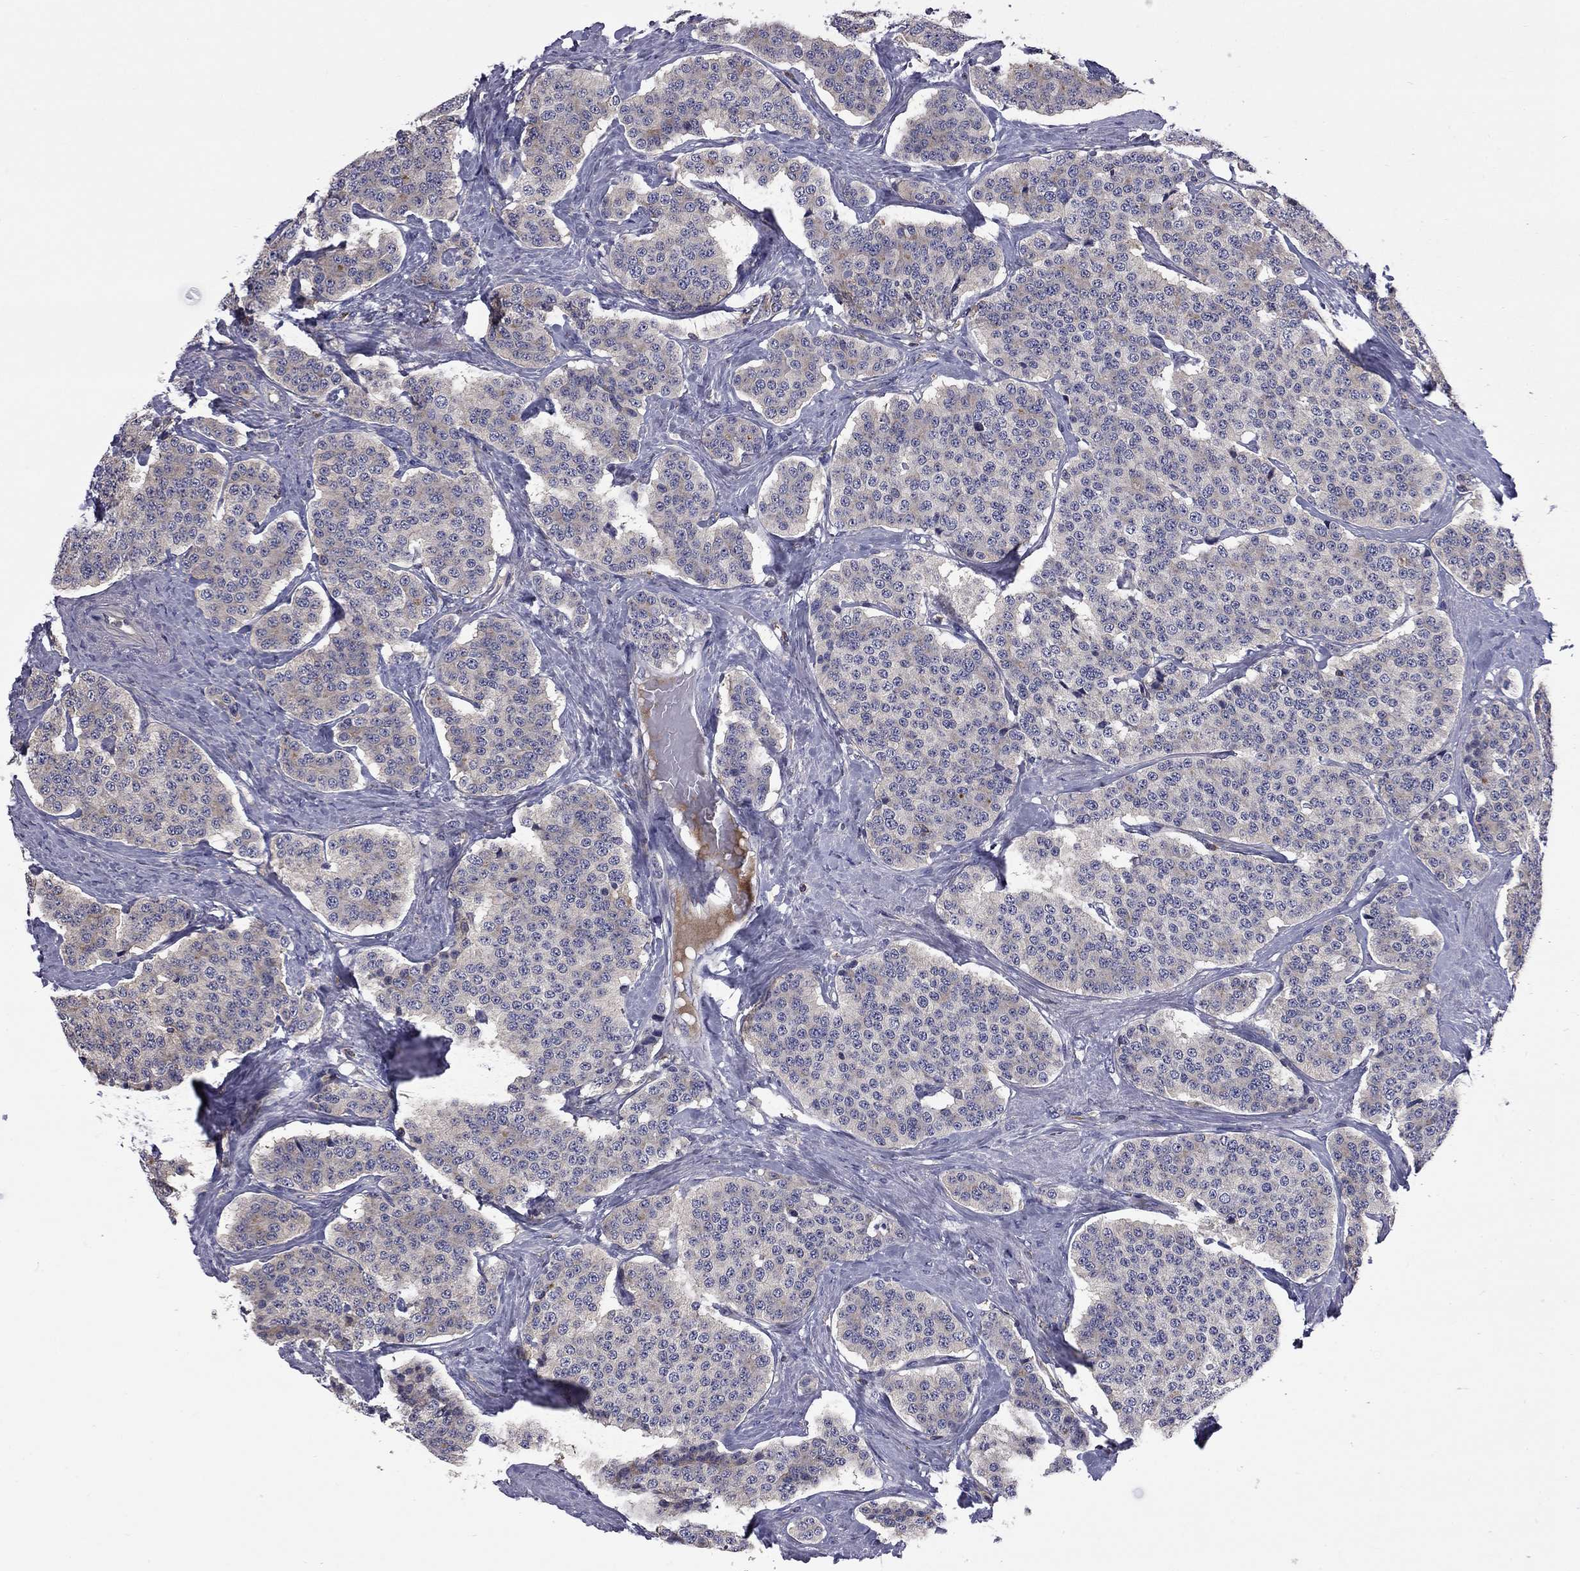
{"staining": {"intensity": "negative", "quantity": "none", "location": "none"}, "tissue": "carcinoid", "cell_type": "Tumor cells", "image_type": "cancer", "snomed": [{"axis": "morphology", "description": "Carcinoid, malignant, NOS"}, {"axis": "topography", "description": "Small intestine"}], "caption": "There is no significant positivity in tumor cells of carcinoid. (Brightfield microscopy of DAB (3,3'-diaminobenzidine) IHC at high magnification).", "gene": "ARHGAP45", "patient": {"sex": "female", "age": 58}}